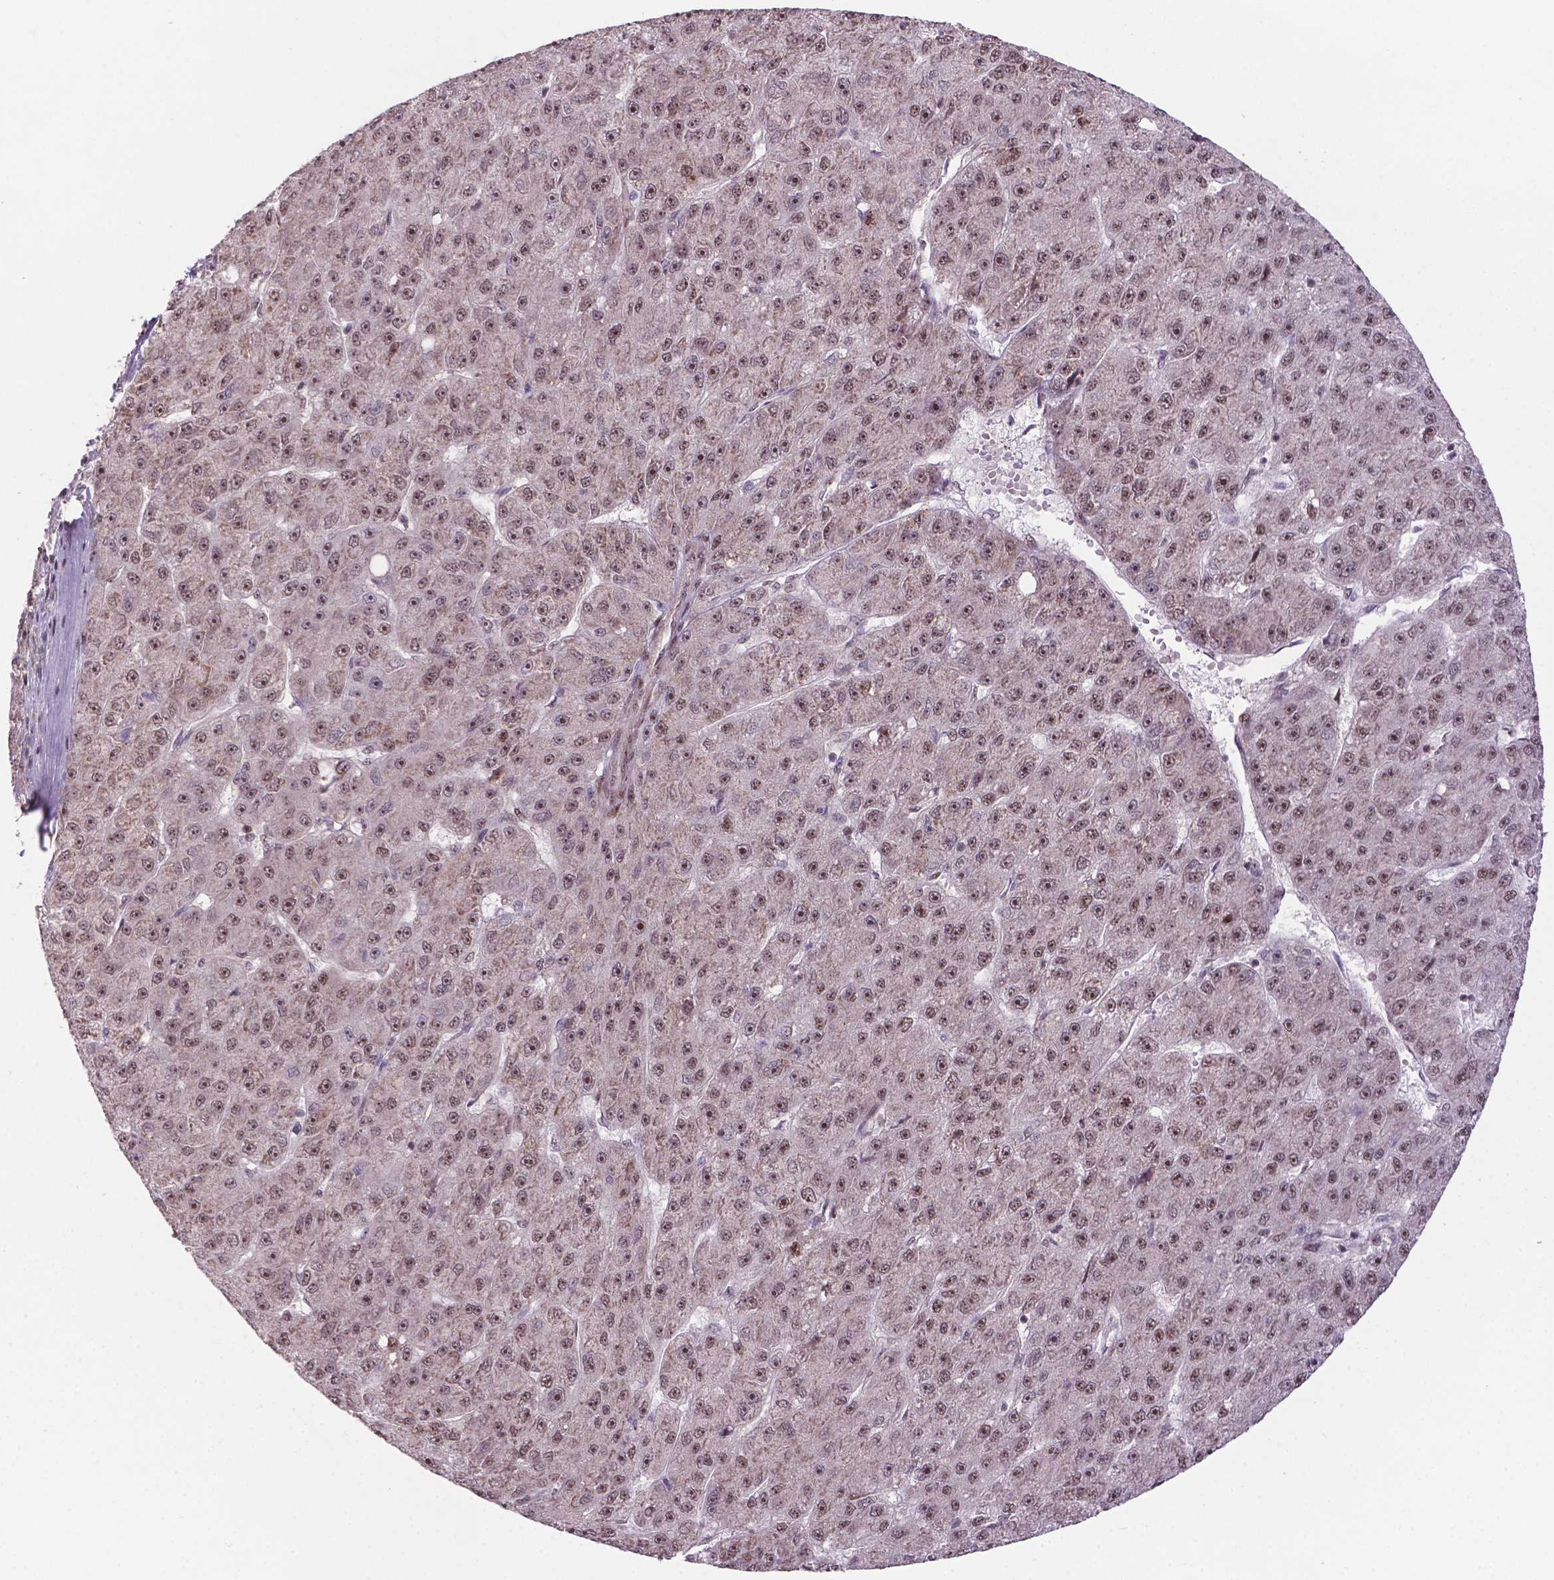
{"staining": {"intensity": "moderate", "quantity": ">75%", "location": "nuclear"}, "tissue": "liver cancer", "cell_type": "Tumor cells", "image_type": "cancer", "snomed": [{"axis": "morphology", "description": "Carcinoma, Hepatocellular, NOS"}, {"axis": "topography", "description": "Liver"}], "caption": "The micrograph reveals staining of hepatocellular carcinoma (liver), revealing moderate nuclear protein positivity (brown color) within tumor cells.", "gene": "CSNK2A1", "patient": {"sex": "male", "age": 67}}